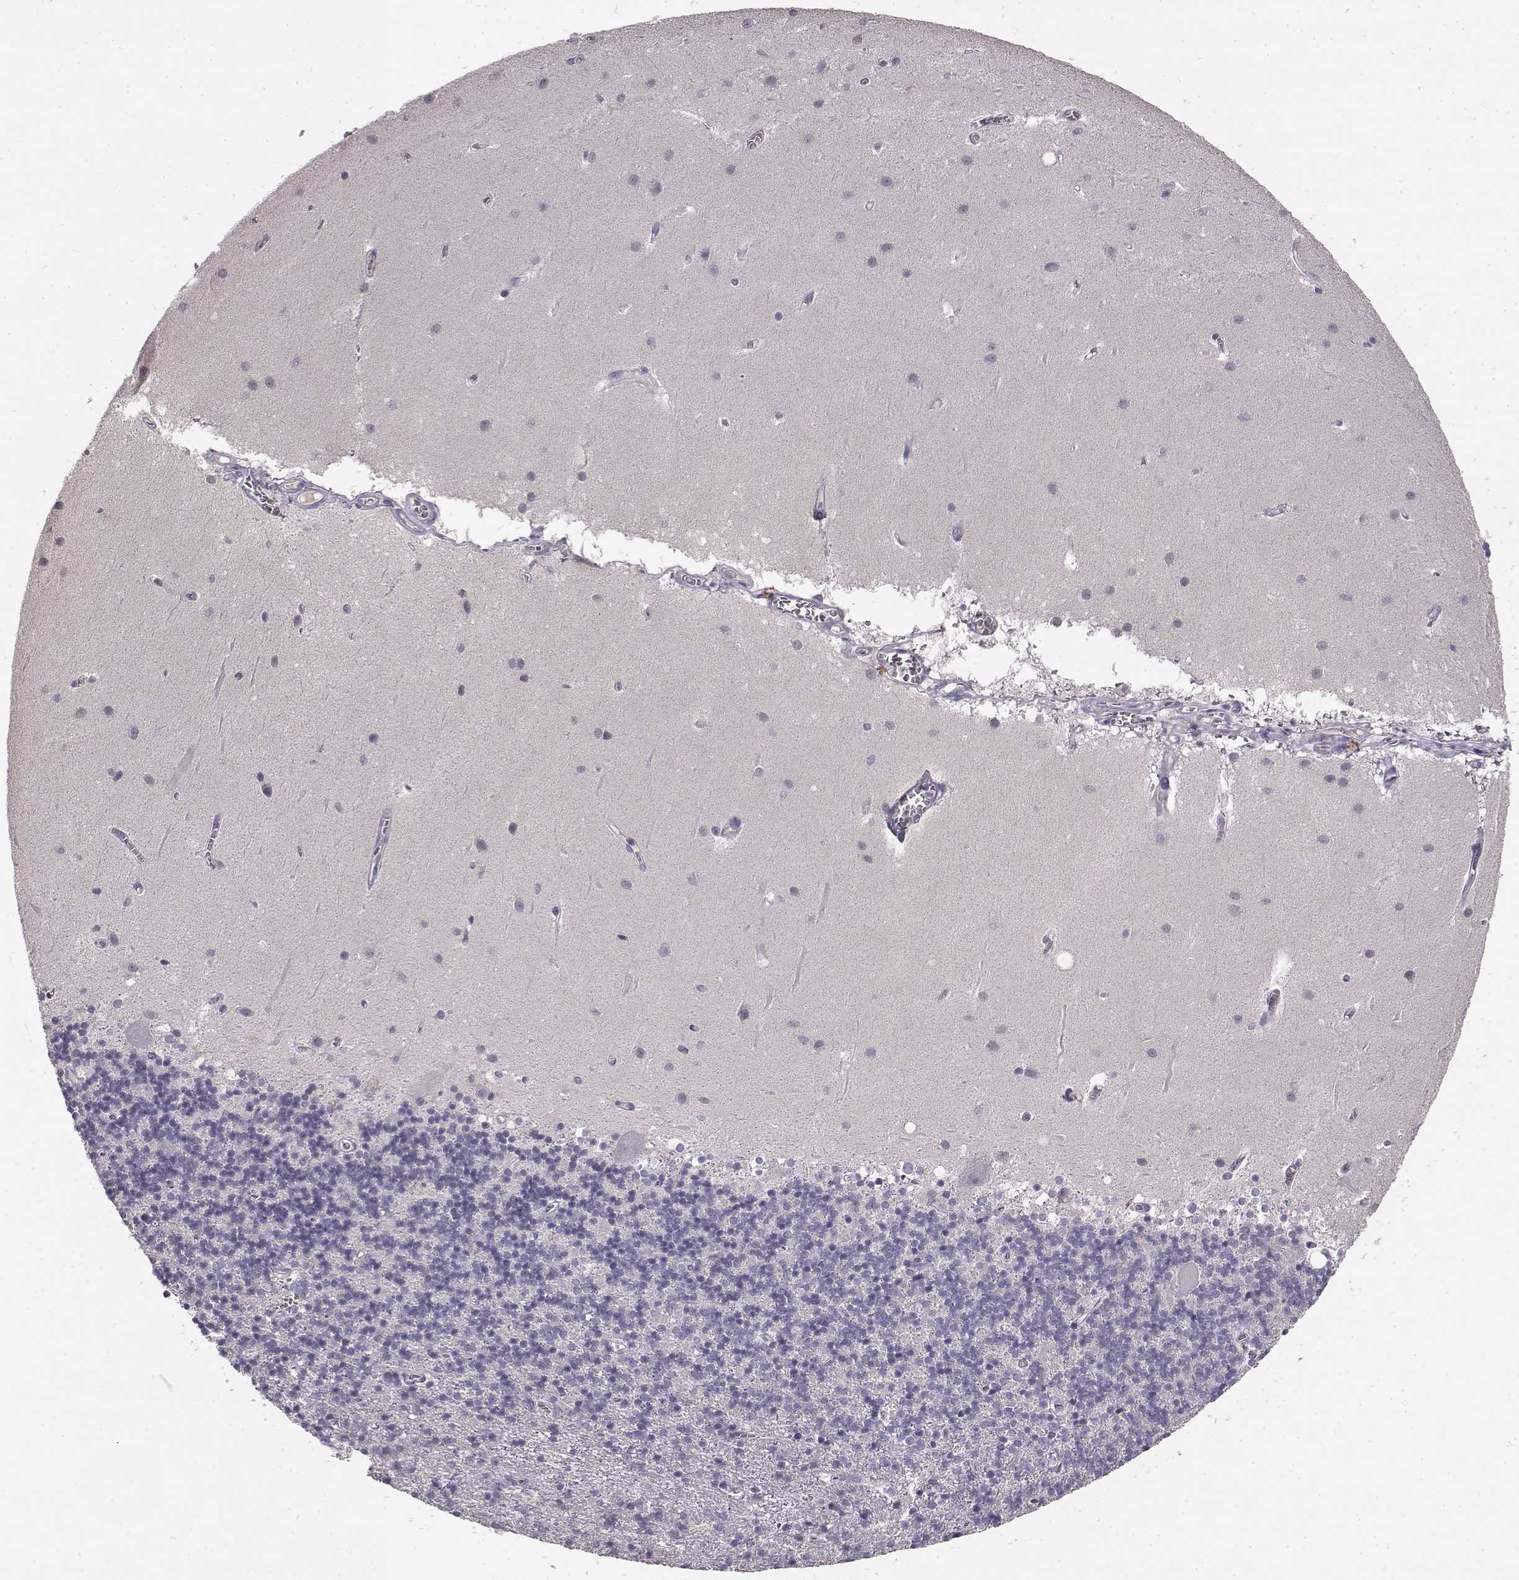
{"staining": {"intensity": "negative", "quantity": "none", "location": "none"}, "tissue": "cerebellum", "cell_type": "Cells in granular layer", "image_type": "normal", "snomed": [{"axis": "morphology", "description": "Normal tissue, NOS"}, {"axis": "topography", "description": "Cerebellum"}], "caption": "Photomicrograph shows no protein staining in cells in granular layer of unremarkable cerebellum.", "gene": "KRT81", "patient": {"sex": "male", "age": 70}}